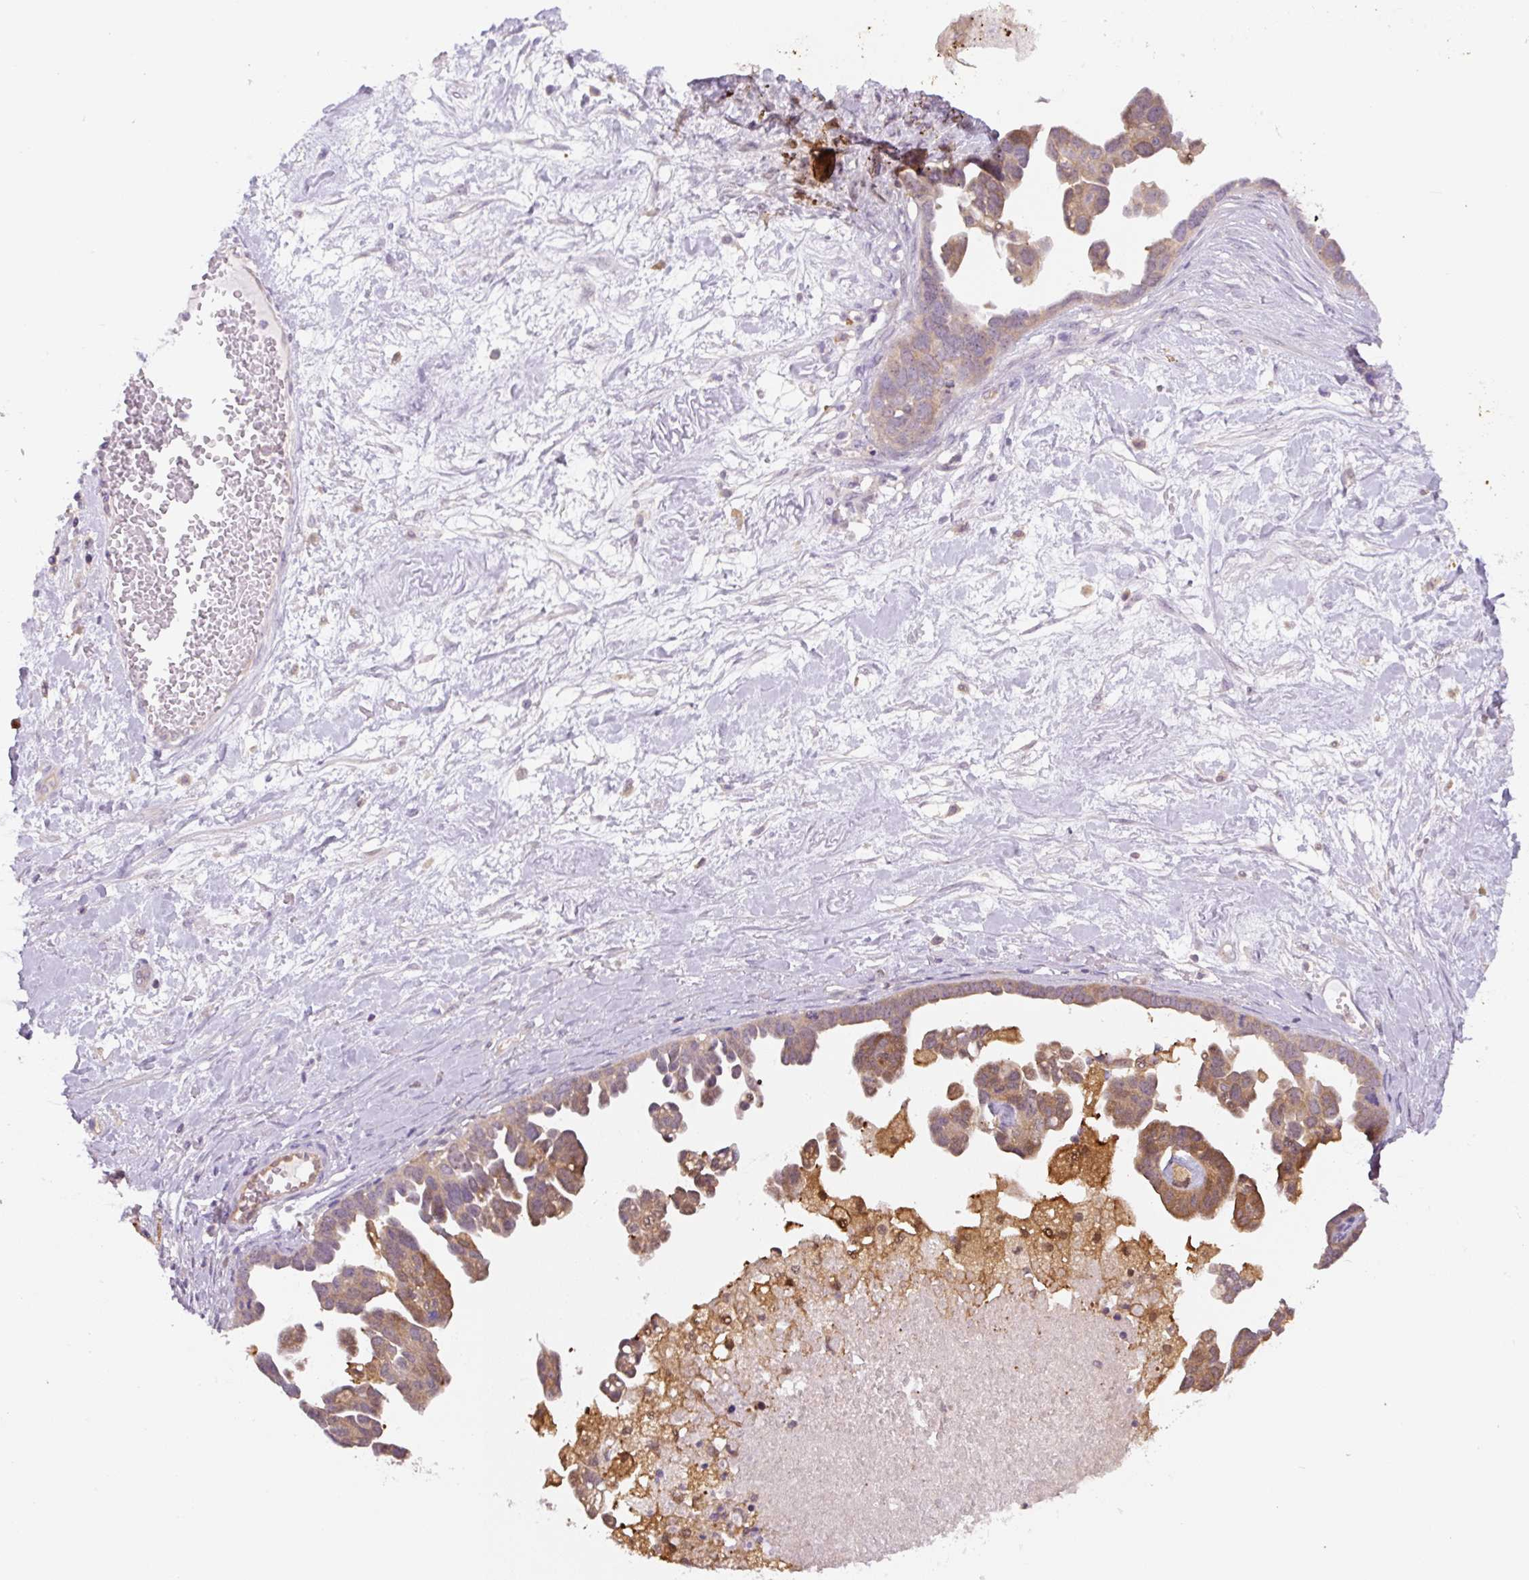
{"staining": {"intensity": "weak", "quantity": "25%-75%", "location": "cytoplasmic/membranous"}, "tissue": "ovarian cancer", "cell_type": "Tumor cells", "image_type": "cancer", "snomed": [{"axis": "morphology", "description": "Cystadenocarcinoma, serous, NOS"}, {"axis": "topography", "description": "Ovary"}], "caption": "Human ovarian cancer stained for a protein (brown) shows weak cytoplasmic/membranous positive staining in approximately 25%-75% of tumor cells.", "gene": "SPSB2", "patient": {"sex": "female", "age": 54}}